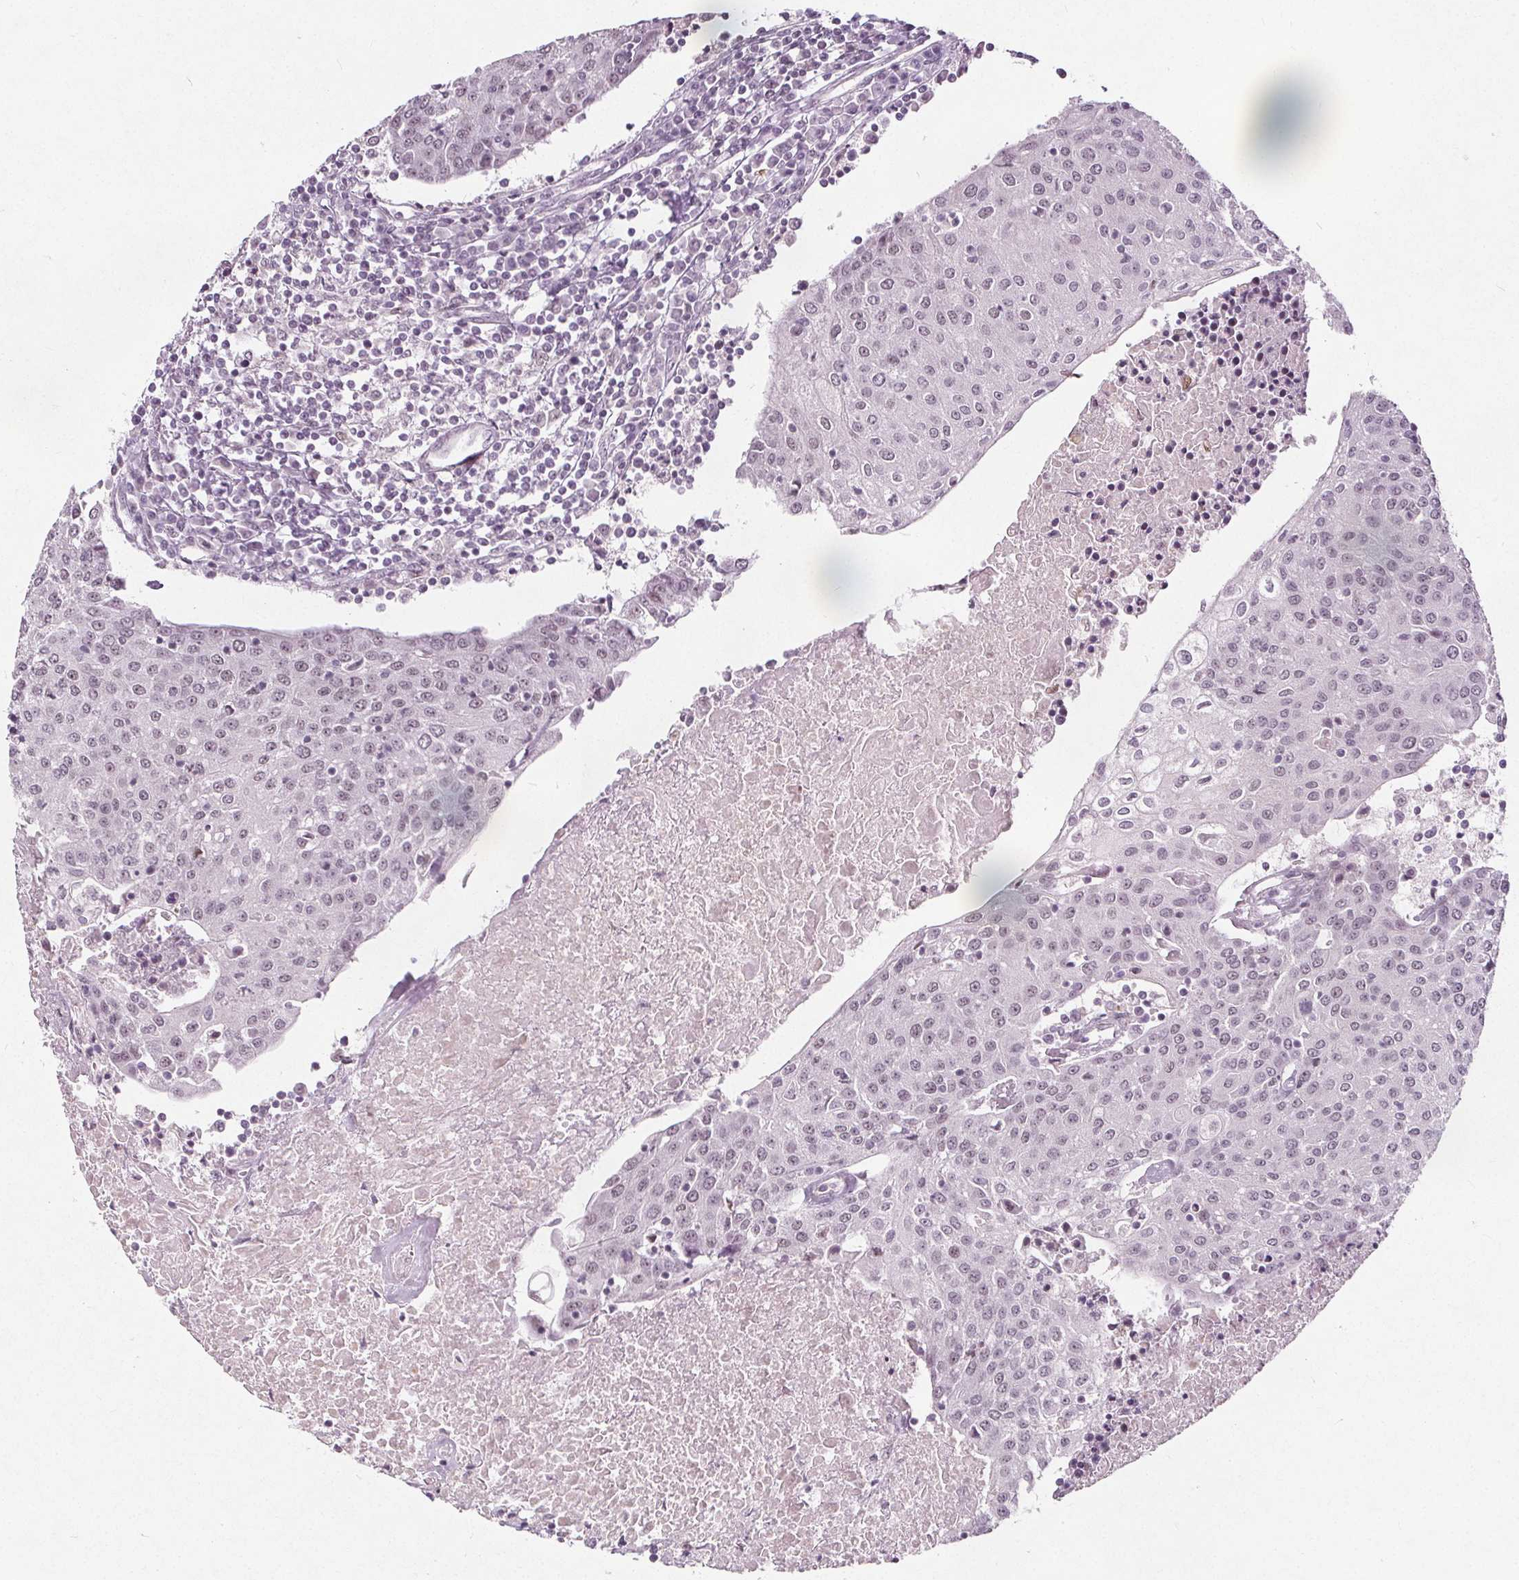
{"staining": {"intensity": "negative", "quantity": "none", "location": "none"}, "tissue": "urothelial cancer", "cell_type": "Tumor cells", "image_type": "cancer", "snomed": [{"axis": "morphology", "description": "Urothelial carcinoma, High grade"}, {"axis": "topography", "description": "Urinary bladder"}], "caption": "A photomicrograph of urothelial carcinoma (high-grade) stained for a protein demonstrates no brown staining in tumor cells.", "gene": "TAF6L", "patient": {"sex": "female", "age": 85}}